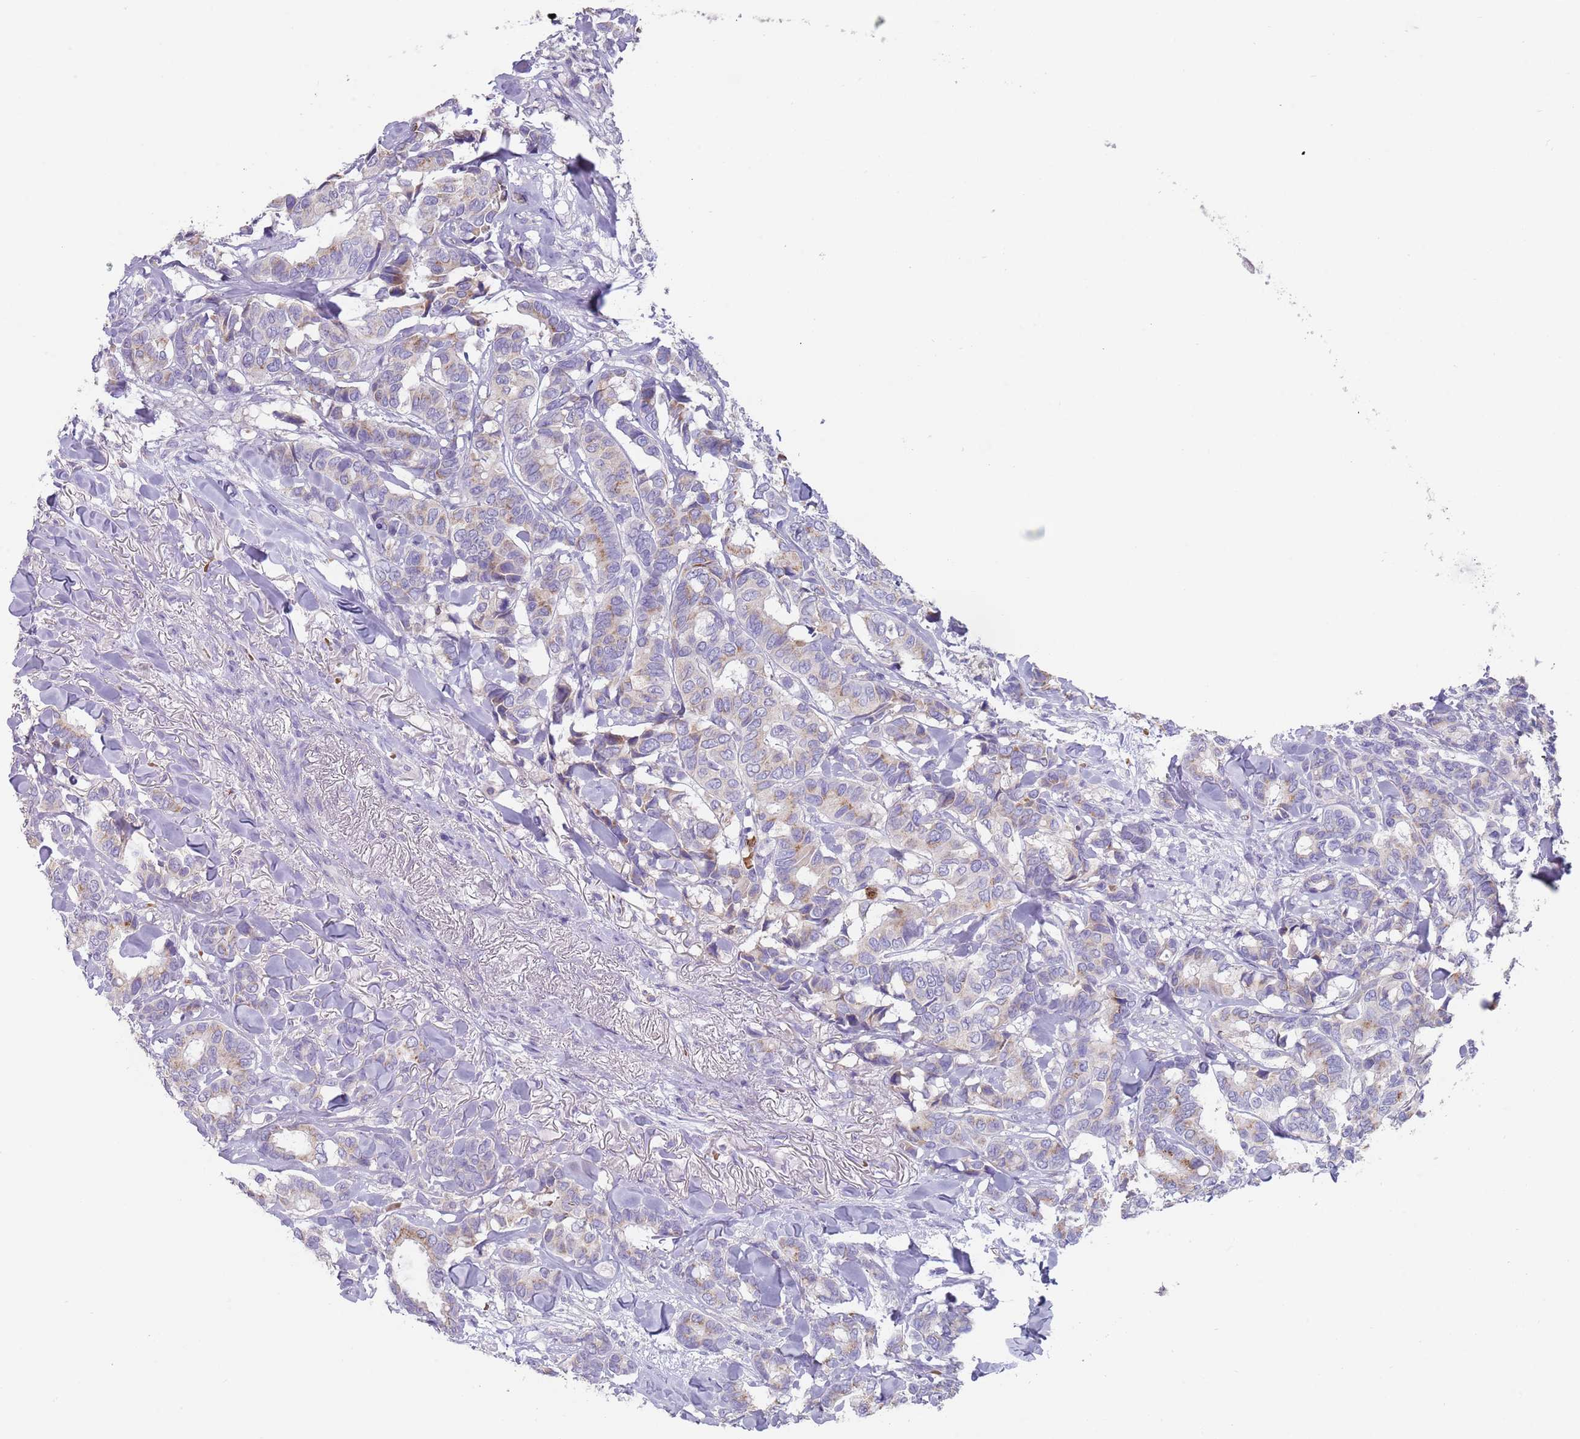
{"staining": {"intensity": "weak", "quantity": "<25%", "location": "cytoplasmic/membranous"}, "tissue": "breast cancer", "cell_type": "Tumor cells", "image_type": "cancer", "snomed": [{"axis": "morphology", "description": "Duct carcinoma"}, {"axis": "topography", "description": "Breast"}], "caption": "Immunohistochemical staining of infiltrating ductal carcinoma (breast) demonstrates no significant positivity in tumor cells. (Brightfield microscopy of DAB IHC at high magnification).", "gene": "TMEM251", "patient": {"sex": "female", "age": 87}}